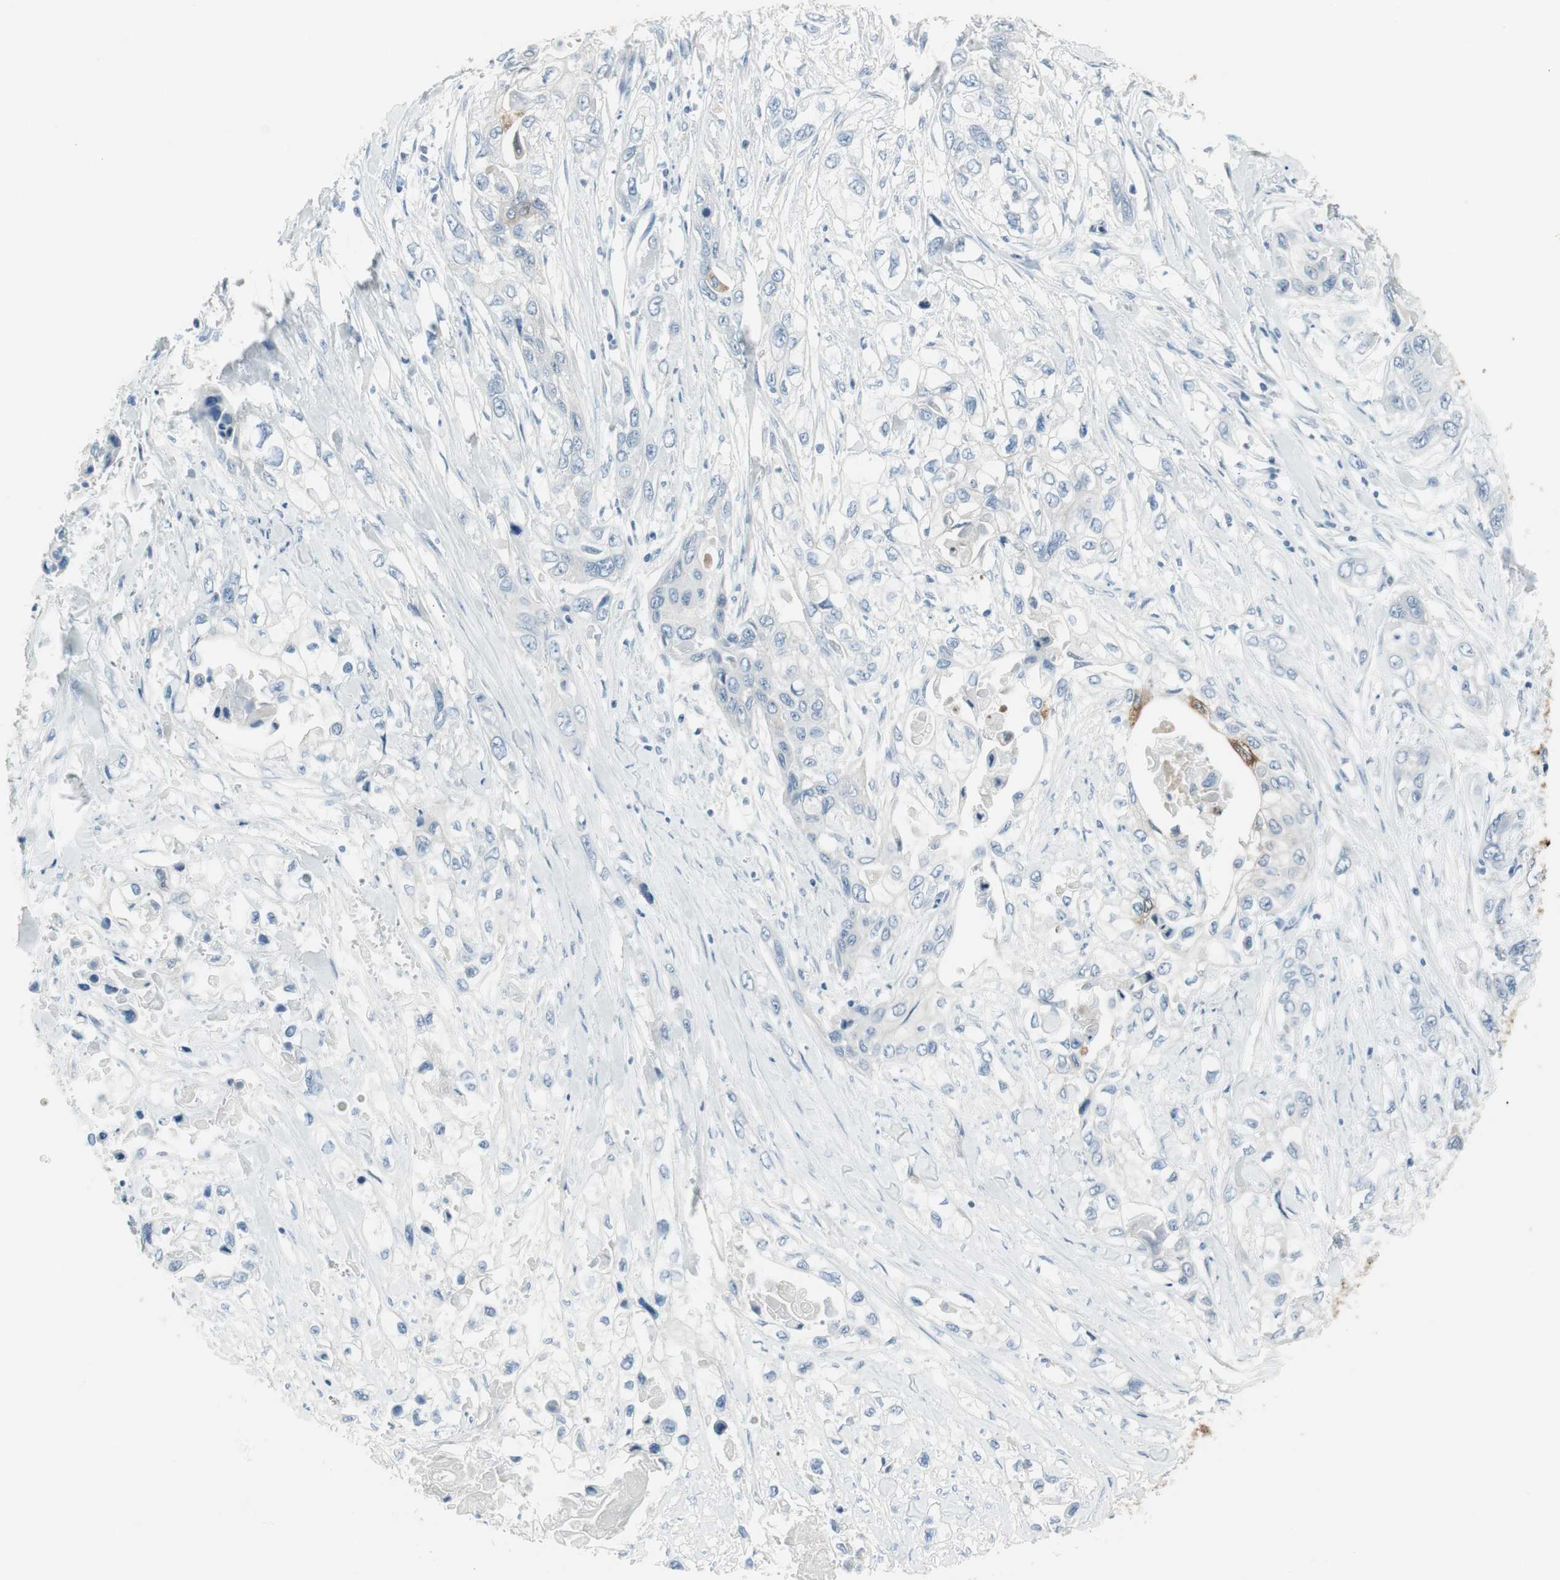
{"staining": {"intensity": "weak", "quantity": "<25%", "location": "cytoplasmic/membranous"}, "tissue": "pancreatic cancer", "cell_type": "Tumor cells", "image_type": "cancer", "snomed": [{"axis": "morphology", "description": "Adenocarcinoma, NOS"}, {"axis": "topography", "description": "Pancreas"}], "caption": "A high-resolution image shows immunohistochemistry (IHC) staining of adenocarcinoma (pancreatic), which displays no significant expression in tumor cells. (DAB IHC with hematoxylin counter stain).", "gene": "AGR2", "patient": {"sex": "female", "age": 70}}